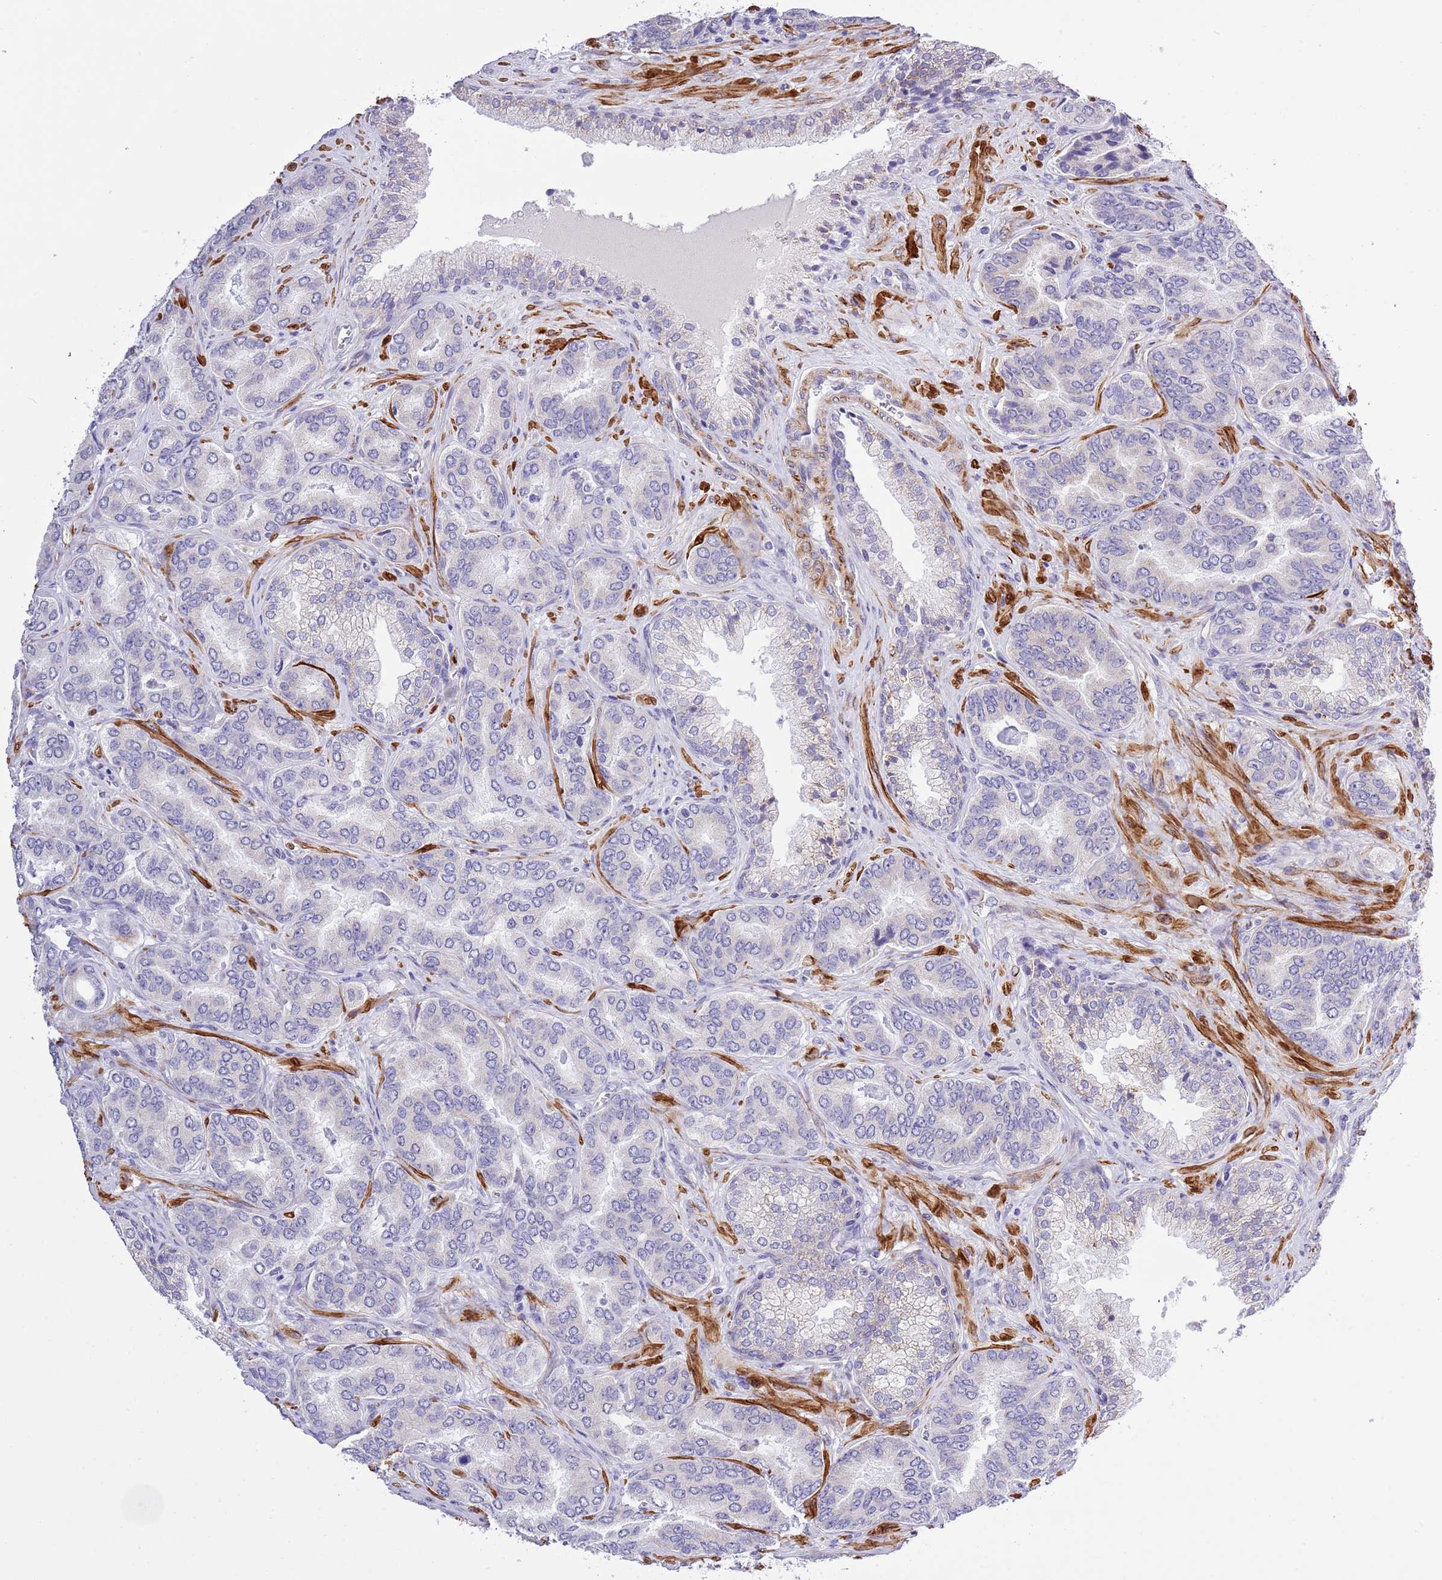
{"staining": {"intensity": "negative", "quantity": "none", "location": "none"}, "tissue": "prostate cancer", "cell_type": "Tumor cells", "image_type": "cancer", "snomed": [{"axis": "morphology", "description": "Adenocarcinoma, High grade"}, {"axis": "topography", "description": "Prostate"}], "caption": "Prostate adenocarcinoma (high-grade) was stained to show a protein in brown. There is no significant expression in tumor cells.", "gene": "NET1", "patient": {"sex": "male", "age": 72}}